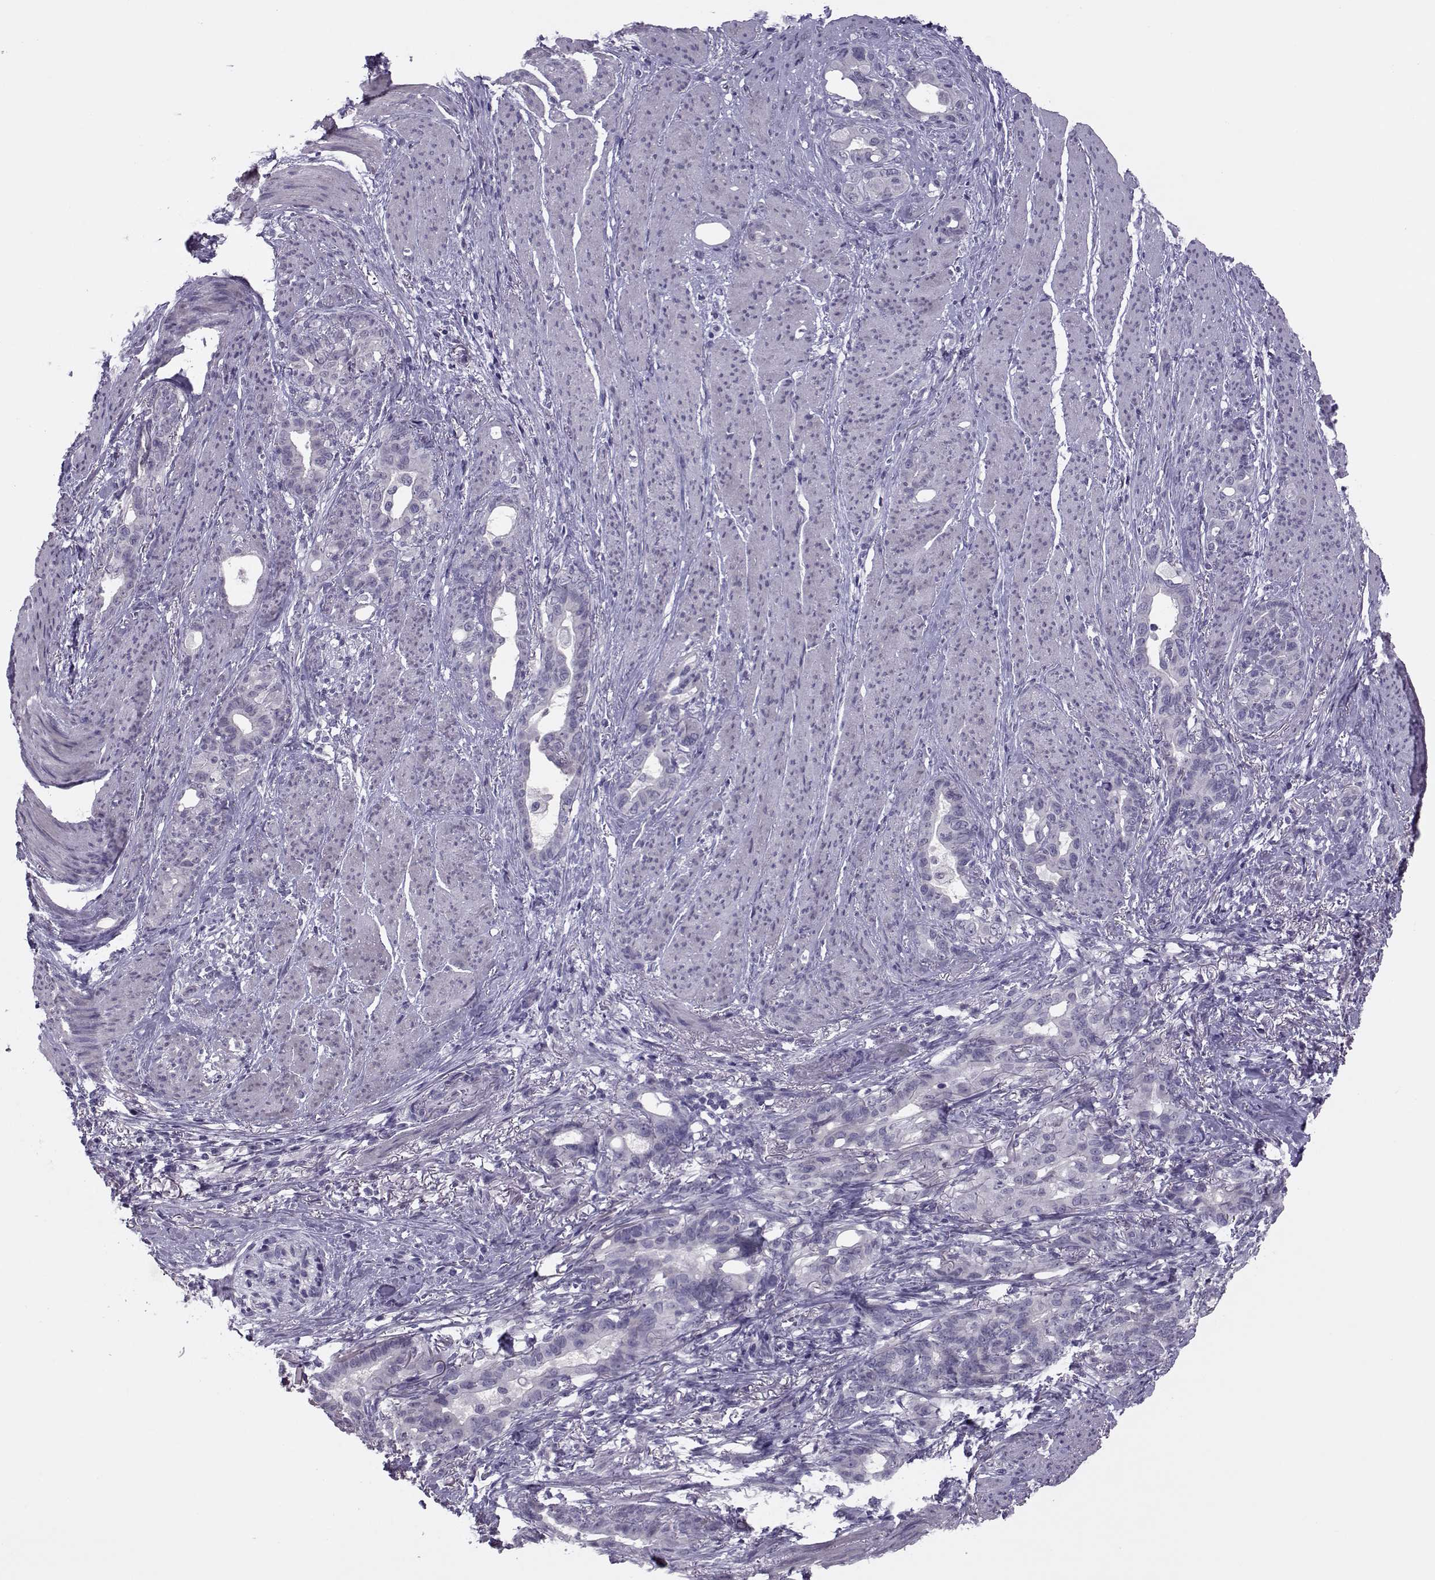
{"staining": {"intensity": "negative", "quantity": "none", "location": "none"}, "tissue": "stomach cancer", "cell_type": "Tumor cells", "image_type": "cancer", "snomed": [{"axis": "morphology", "description": "Normal tissue, NOS"}, {"axis": "morphology", "description": "Adenocarcinoma, NOS"}, {"axis": "topography", "description": "Esophagus"}, {"axis": "topography", "description": "Stomach, upper"}], "caption": "IHC photomicrograph of neoplastic tissue: human stomach cancer (adenocarcinoma) stained with DAB (3,3'-diaminobenzidine) displays no significant protein staining in tumor cells.", "gene": "ASRGL1", "patient": {"sex": "male", "age": 62}}